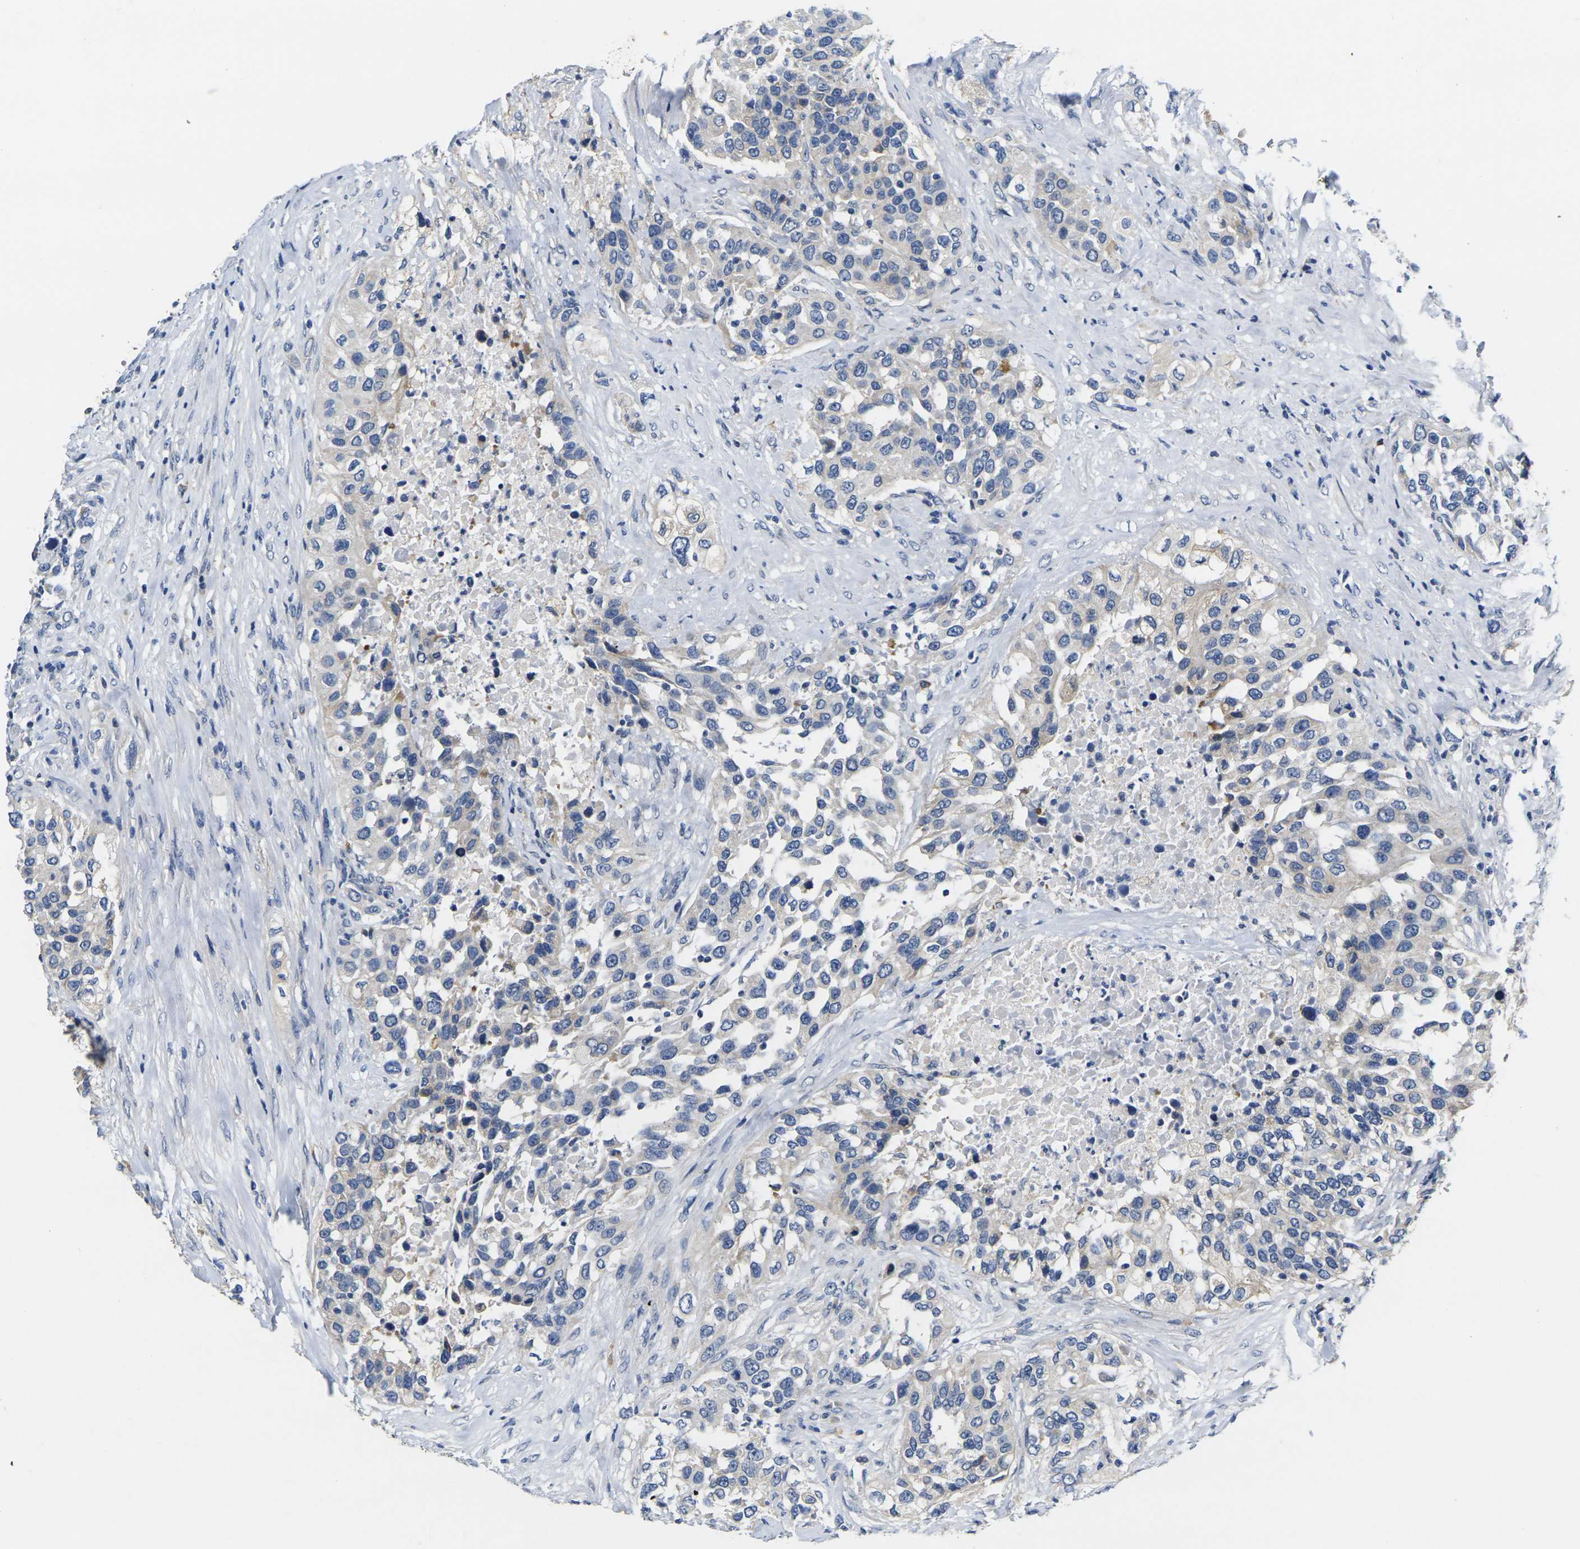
{"staining": {"intensity": "negative", "quantity": "none", "location": "none"}, "tissue": "urothelial cancer", "cell_type": "Tumor cells", "image_type": "cancer", "snomed": [{"axis": "morphology", "description": "Urothelial carcinoma, High grade"}, {"axis": "topography", "description": "Urinary bladder"}], "caption": "This is an immunohistochemistry photomicrograph of urothelial cancer. There is no staining in tumor cells.", "gene": "NOCT", "patient": {"sex": "female", "age": 80}}